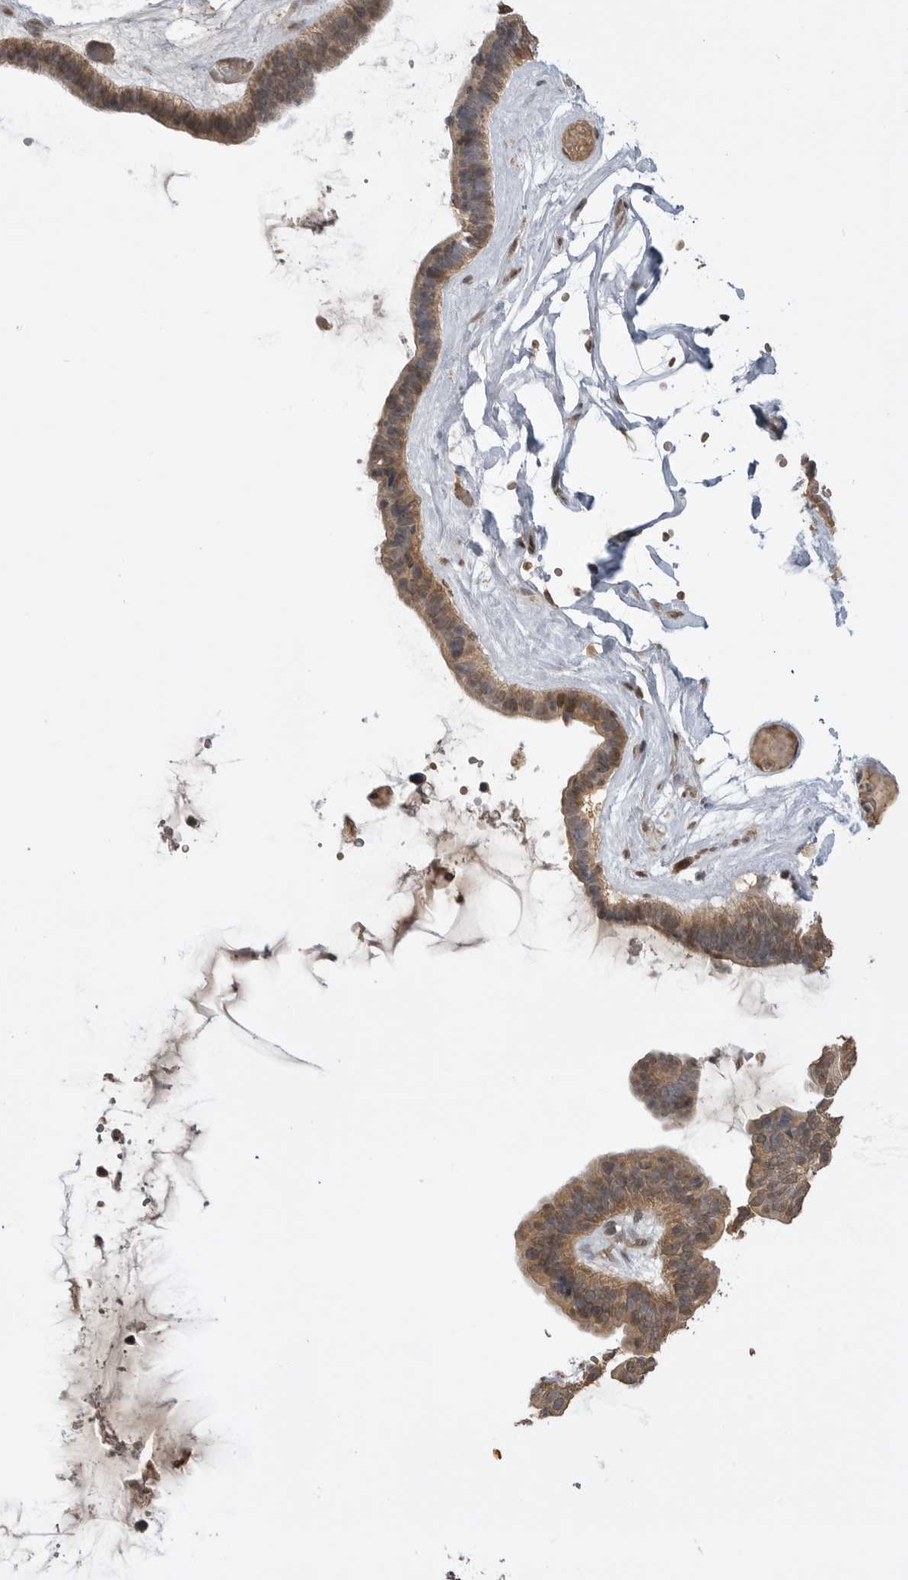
{"staining": {"intensity": "moderate", "quantity": ">75%", "location": "cytoplasmic/membranous"}, "tissue": "ovarian cancer", "cell_type": "Tumor cells", "image_type": "cancer", "snomed": [{"axis": "morphology", "description": "Cystadenocarcinoma, serous, NOS"}, {"axis": "topography", "description": "Ovary"}], "caption": "Moderate cytoplasmic/membranous protein expression is appreciated in approximately >75% of tumor cells in serous cystadenocarcinoma (ovarian). Using DAB (brown) and hematoxylin (blue) stains, captured at high magnification using brightfield microscopy.", "gene": "ASPSCR1", "patient": {"sex": "female", "age": 56}}